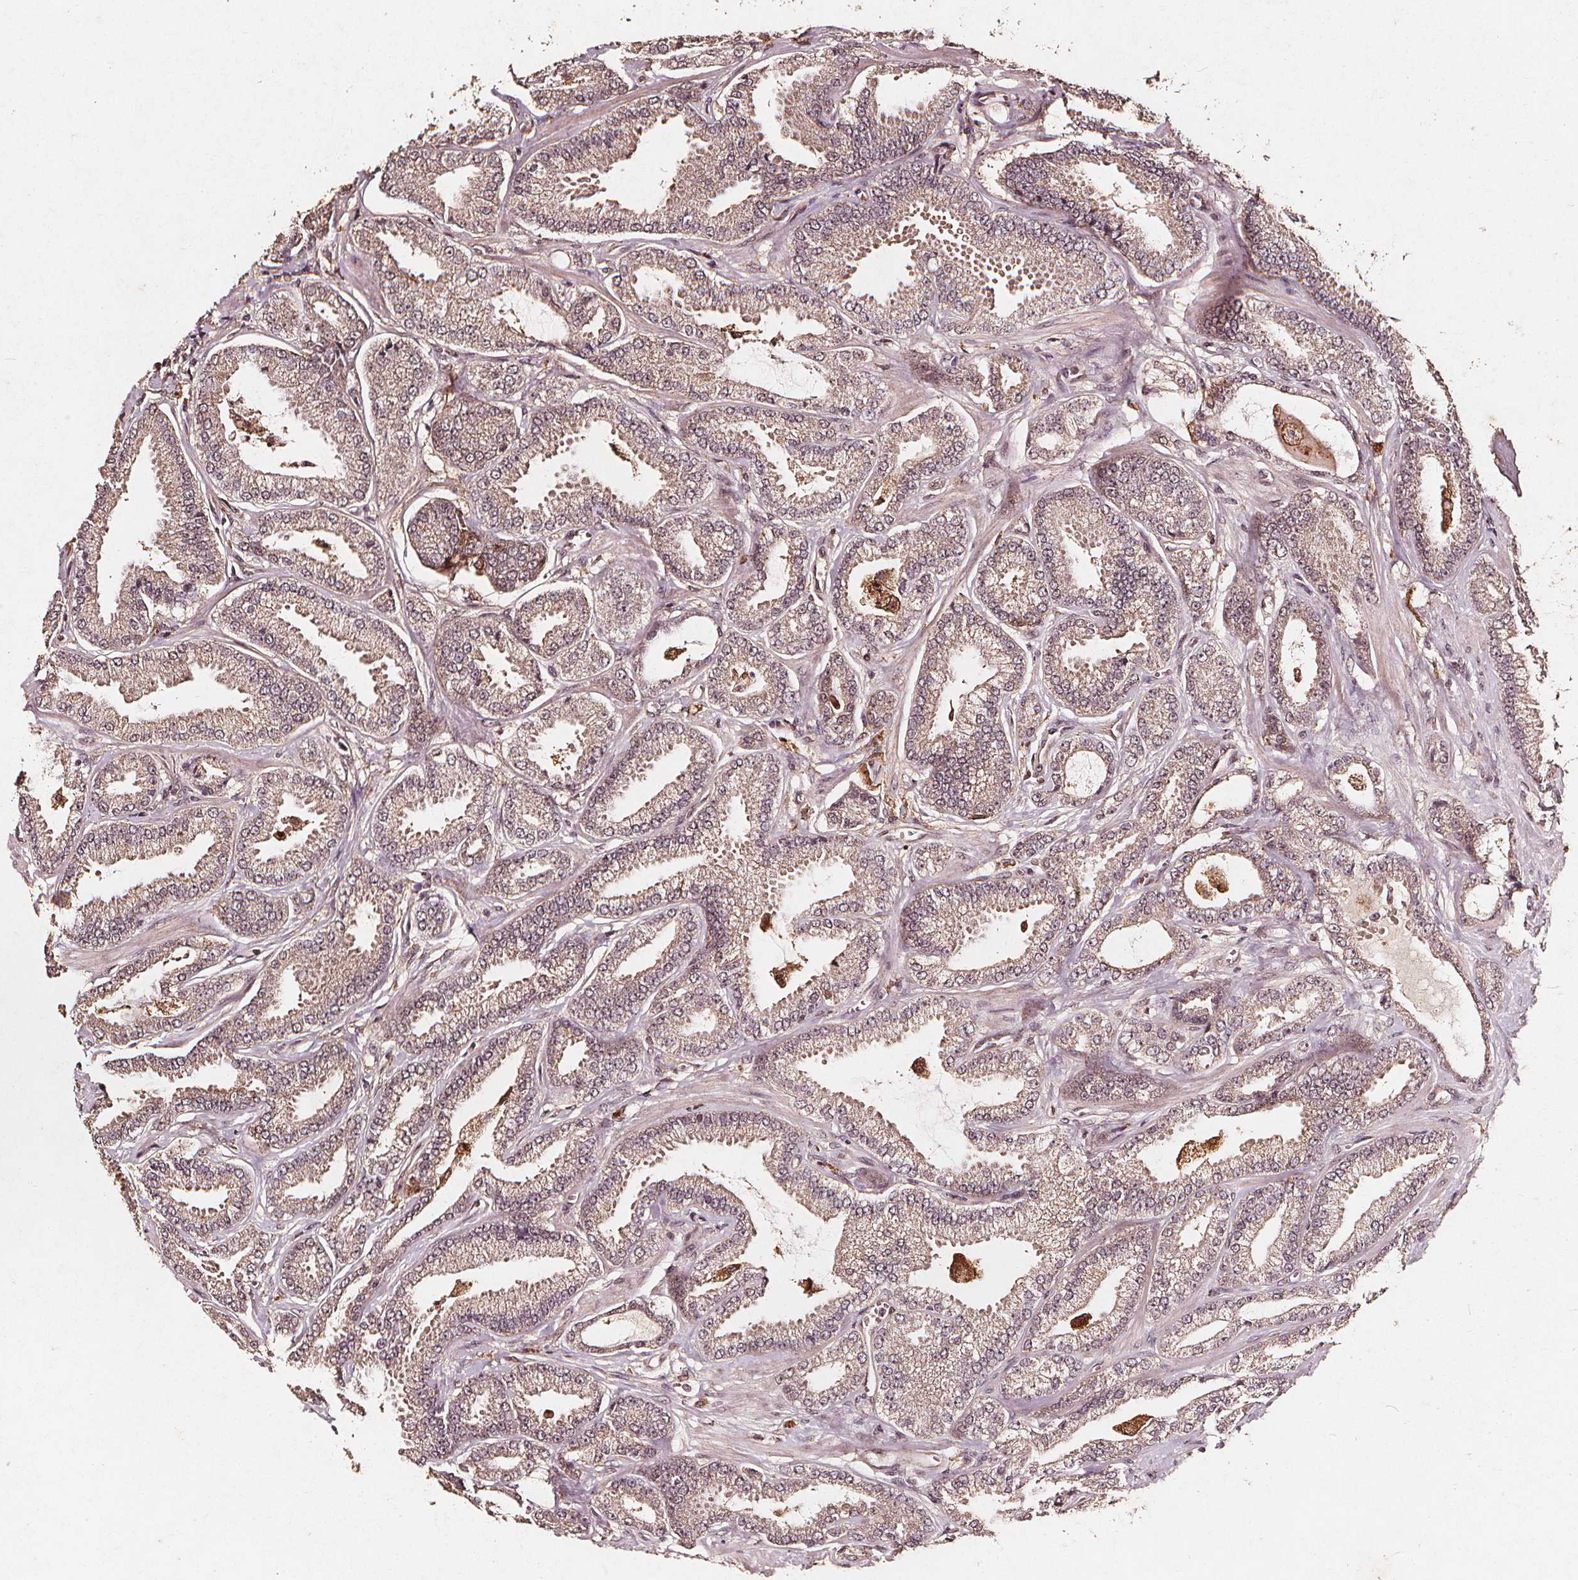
{"staining": {"intensity": "weak", "quantity": "25%-75%", "location": "cytoplasmic/membranous"}, "tissue": "prostate cancer", "cell_type": "Tumor cells", "image_type": "cancer", "snomed": [{"axis": "morphology", "description": "Adenocarcinoma, Low grade"}, {"axis": "topography", "description": "Prostate"}], "caption": "Prostate cancer (low-grade adenocarcinoma) stained for a protein shows weak cytoplasmic/membranous positivity in tumor cells.", "gene": "ABCA1", "patient": {"sex": "male", "age": 55}}